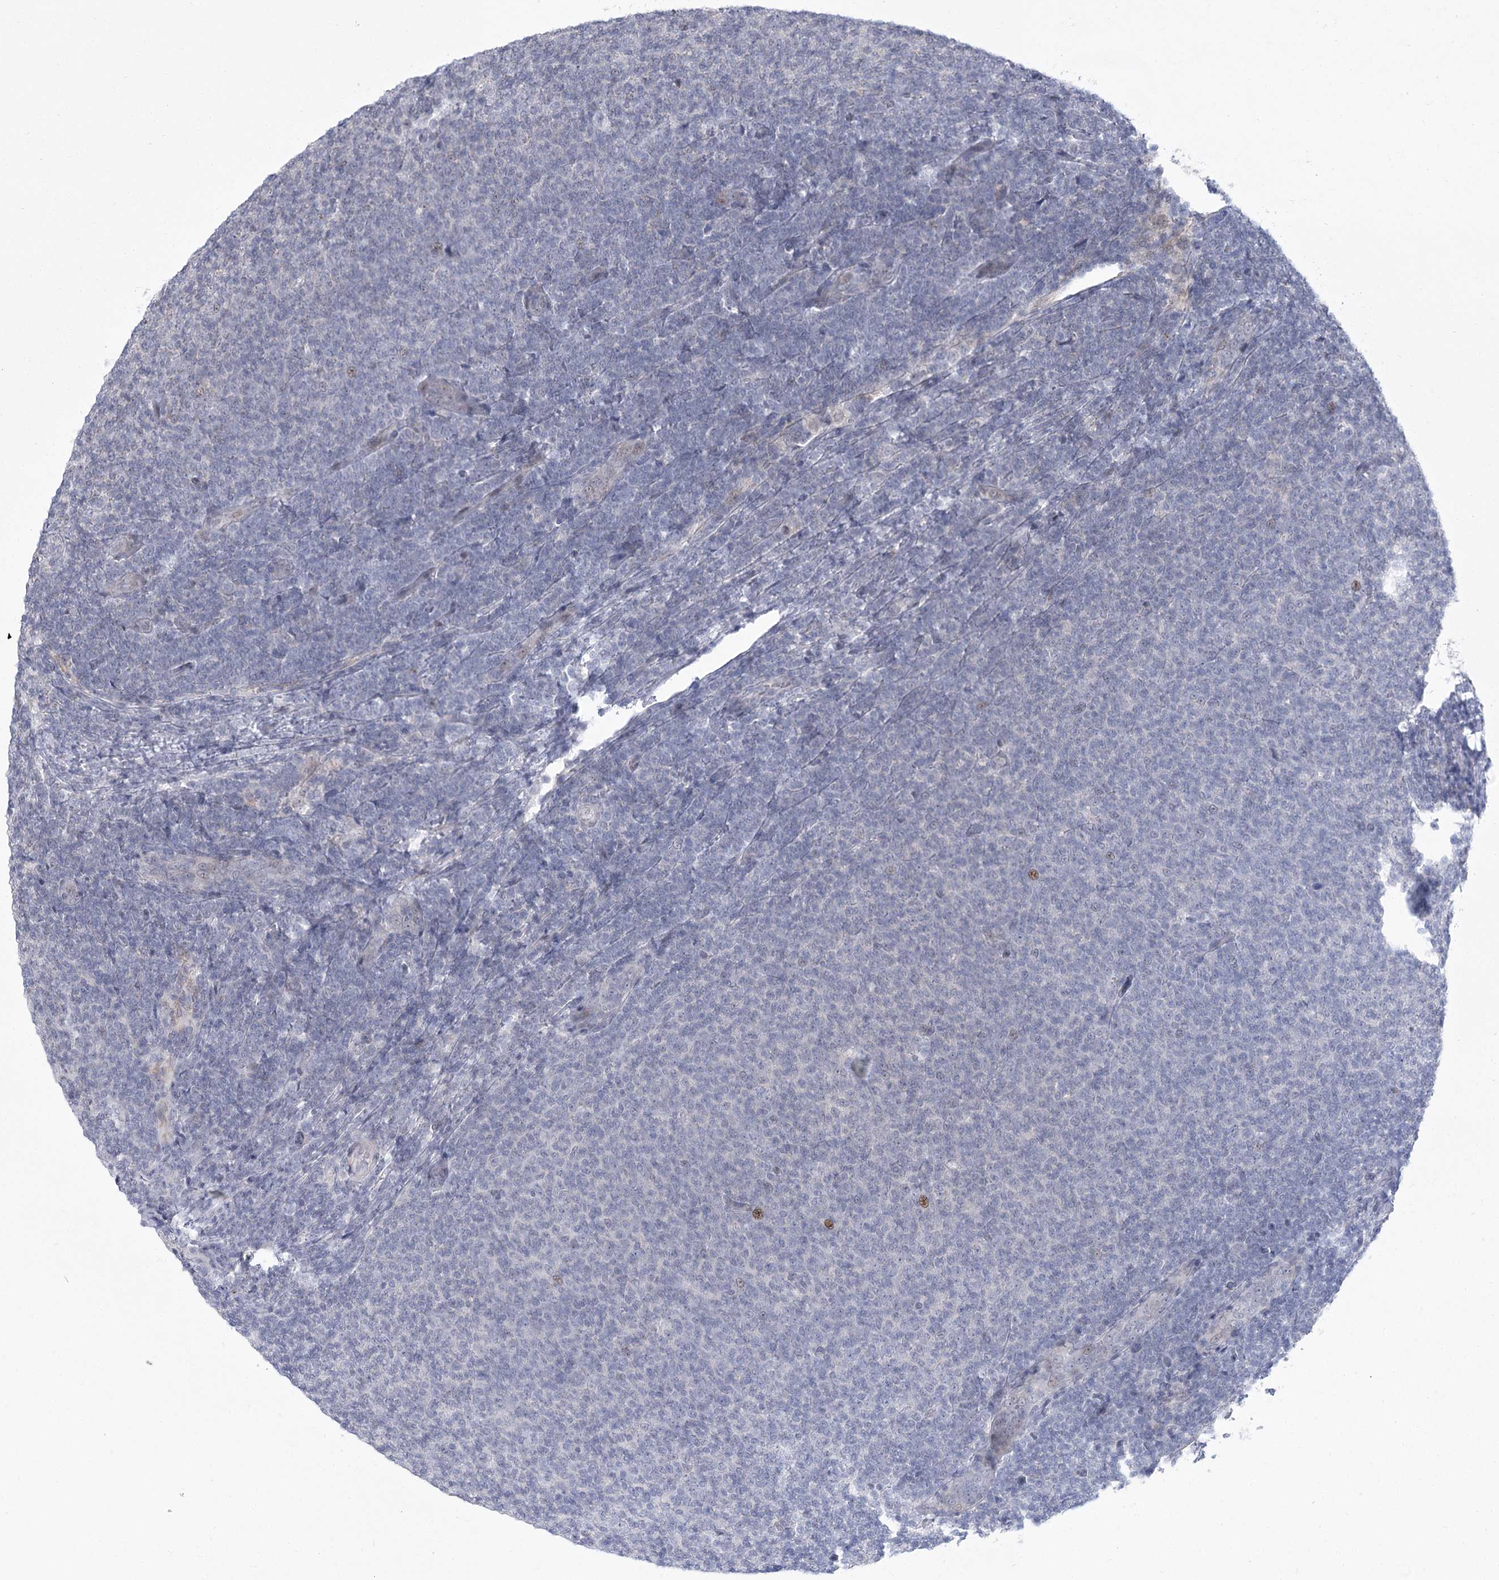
{"staining": {"intensity": "negative", "quantity": "none", "location": "none"}, "tissue": "lymphoma", "cell_type": "Tumor cells", "image_type": "cancer", "snomed": [{"axis": "morphology", "description": "Malignant lymphoma, non-Hodgkin's type, Low grade"}, {"axis": "topography", "description": "Lymph node"}], "caption": "An immunohistochemistry micrograph of low-grade malignant lymphoma, non-Hodgkin's type is shown. There is no staining in tumor cells of low-grade malignant lymphoma, non-Hodgkin's type.", "gene": "CIB4", "patient": {"sex": "male", "age": 66}}